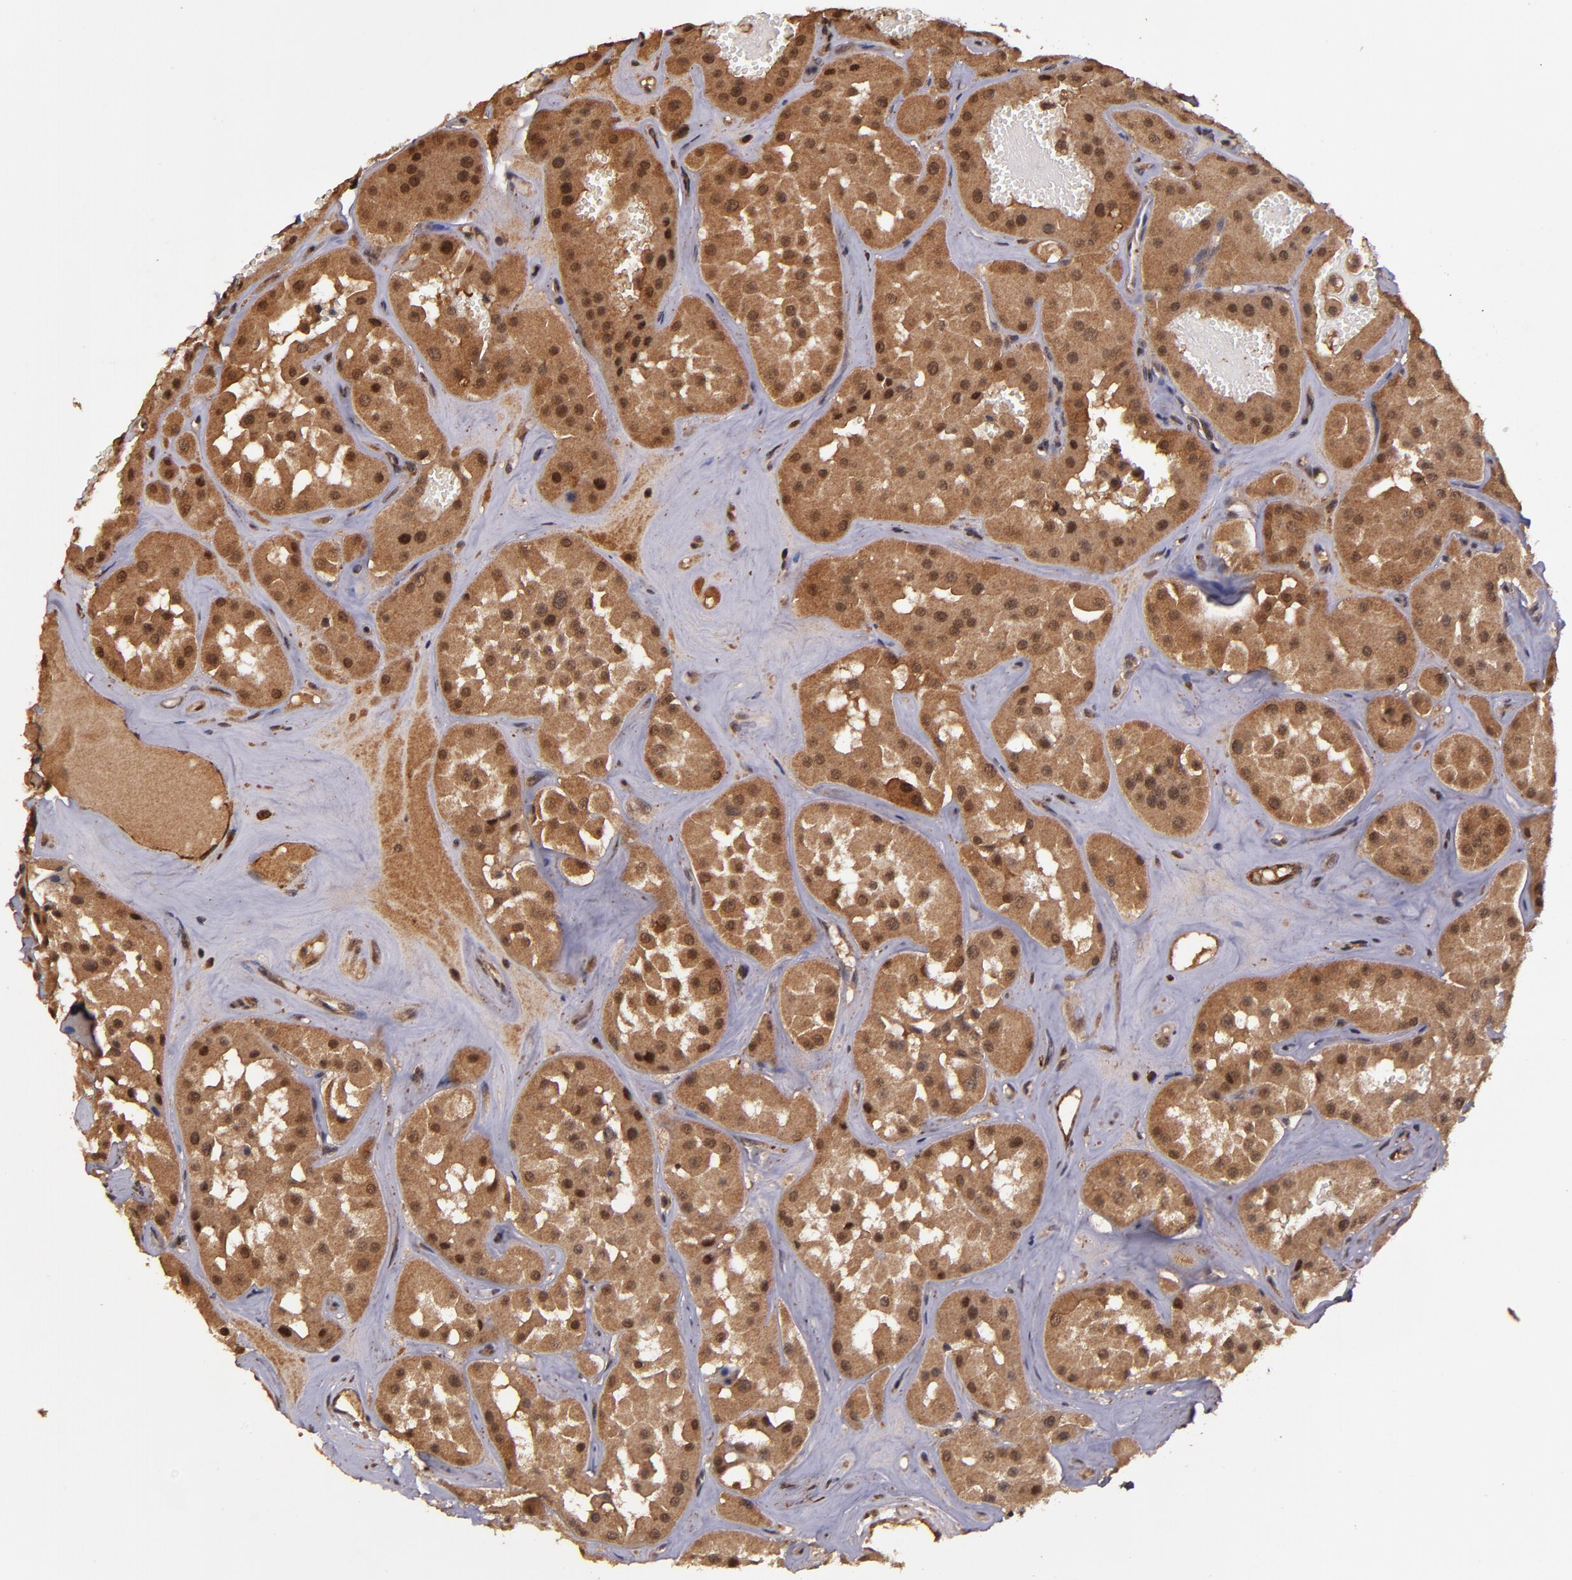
{"staining": {"intensity": "moderate", "quantity": ">75%", "location": "cytoplasmic/membranous,nuclear"}, "tissue": "renal cancer", "cell_type": "Tumor cells", "image_type": "cancer", "snomed": [{"axis": "morphology", "description": "Adenocarcinoma, uncertain malignant potential"}, {"axis": "topography", "description": "Kidney"}], "caption": "Human renal cancer stained for a protein (brown) demonstrates moderate cytoplasmic/membranous and nuclear positive staining in approximately >75% of tumor cells.", "gene": "RIOK3", "patient": {"sex": "male", "age": 63}}